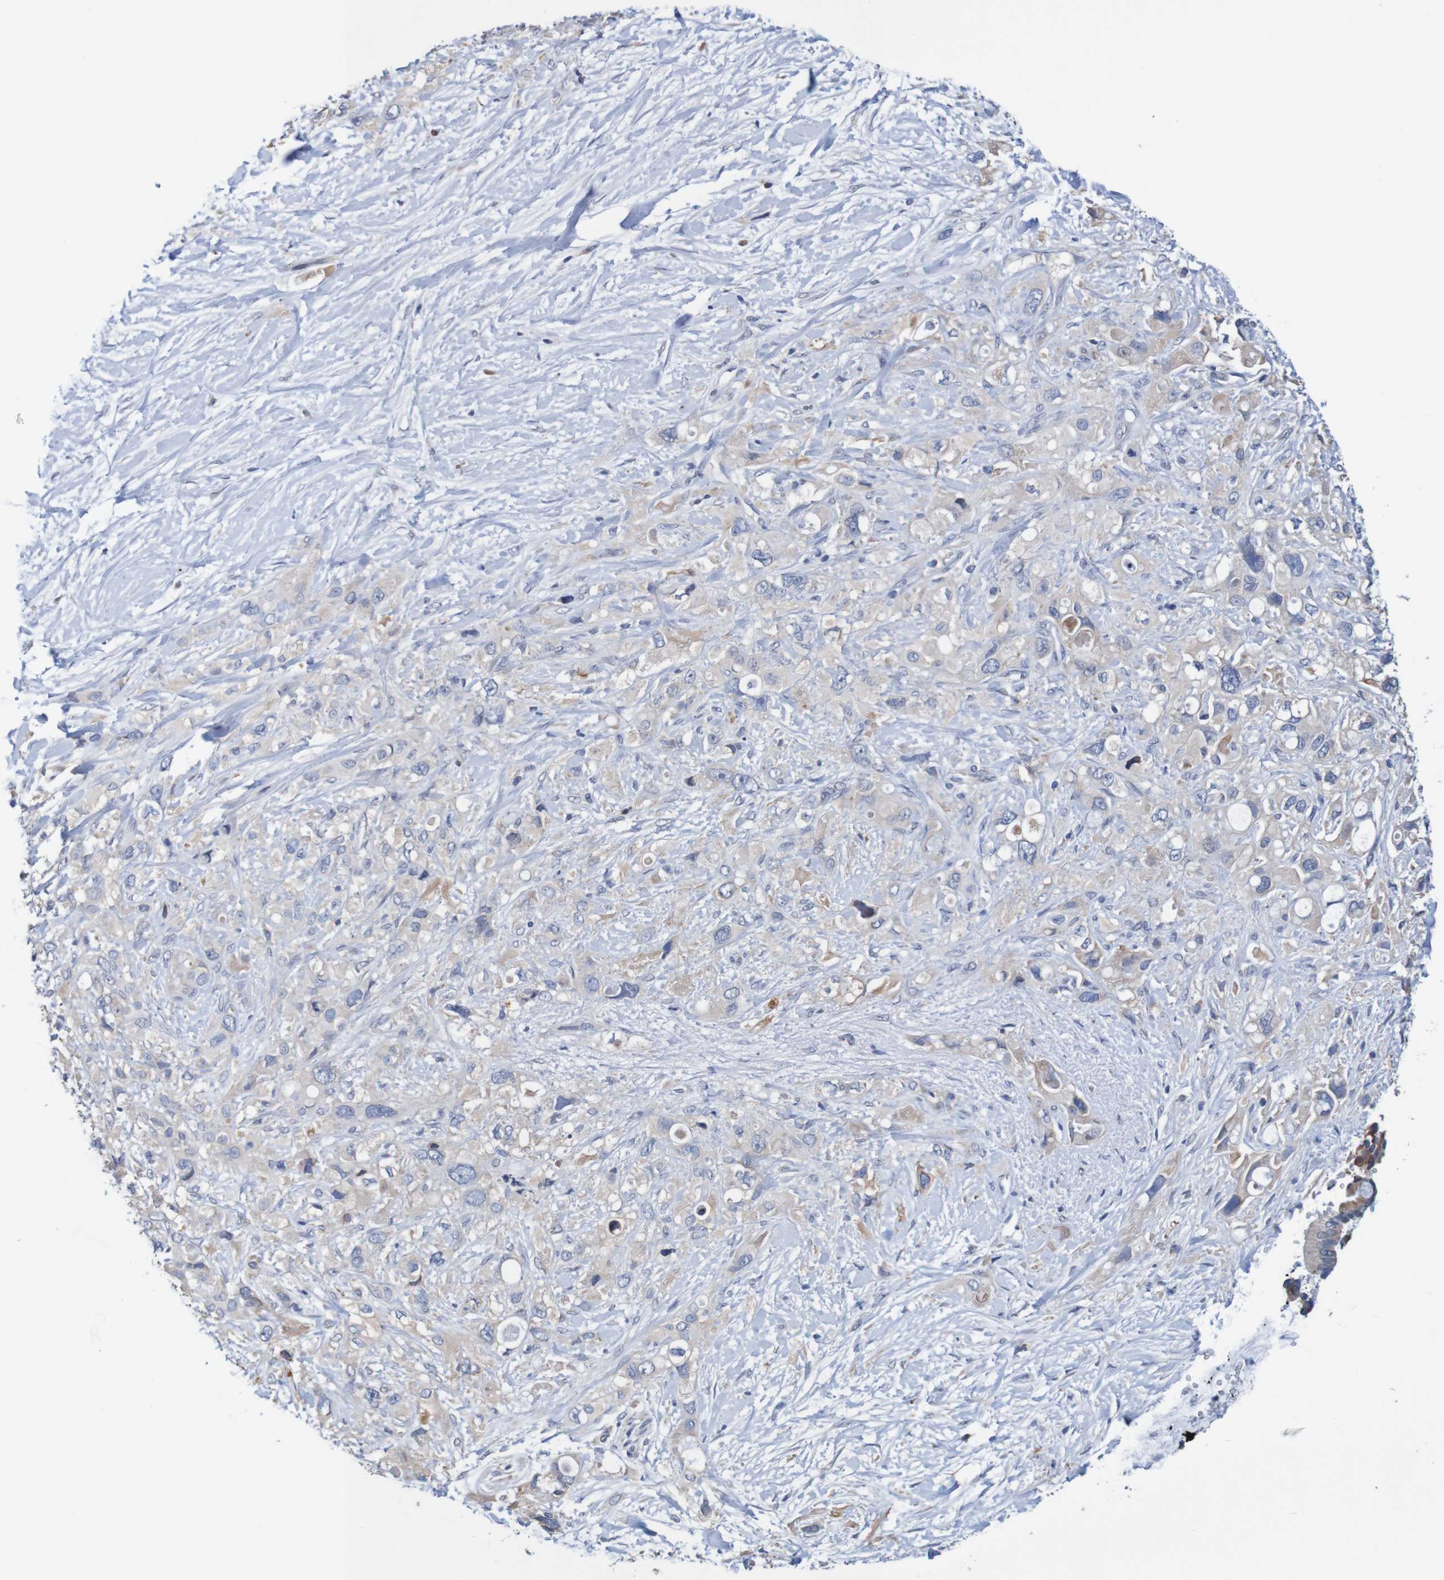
{"staining": {"intensity": "weak", "quantity": "<25%", "location": "cytoplasmic/membranous"}, "tissue": "pancreatic cancer", "cell_type": "Tumor cells", "image_type": "cancer", "snomed": [{"axis": "morphology", "description": "Adenocarcinoma, NOS"}, {"axis": "topography", "description": "Pancreas"}], "caption": "IHC histopathology image of neoplastic tissue: human pancreatic cancer stained with DAB shows no significant protein expression in tumor cells.", "gene": "FIBP", "patient": {"sex": "female", "age": 56}}